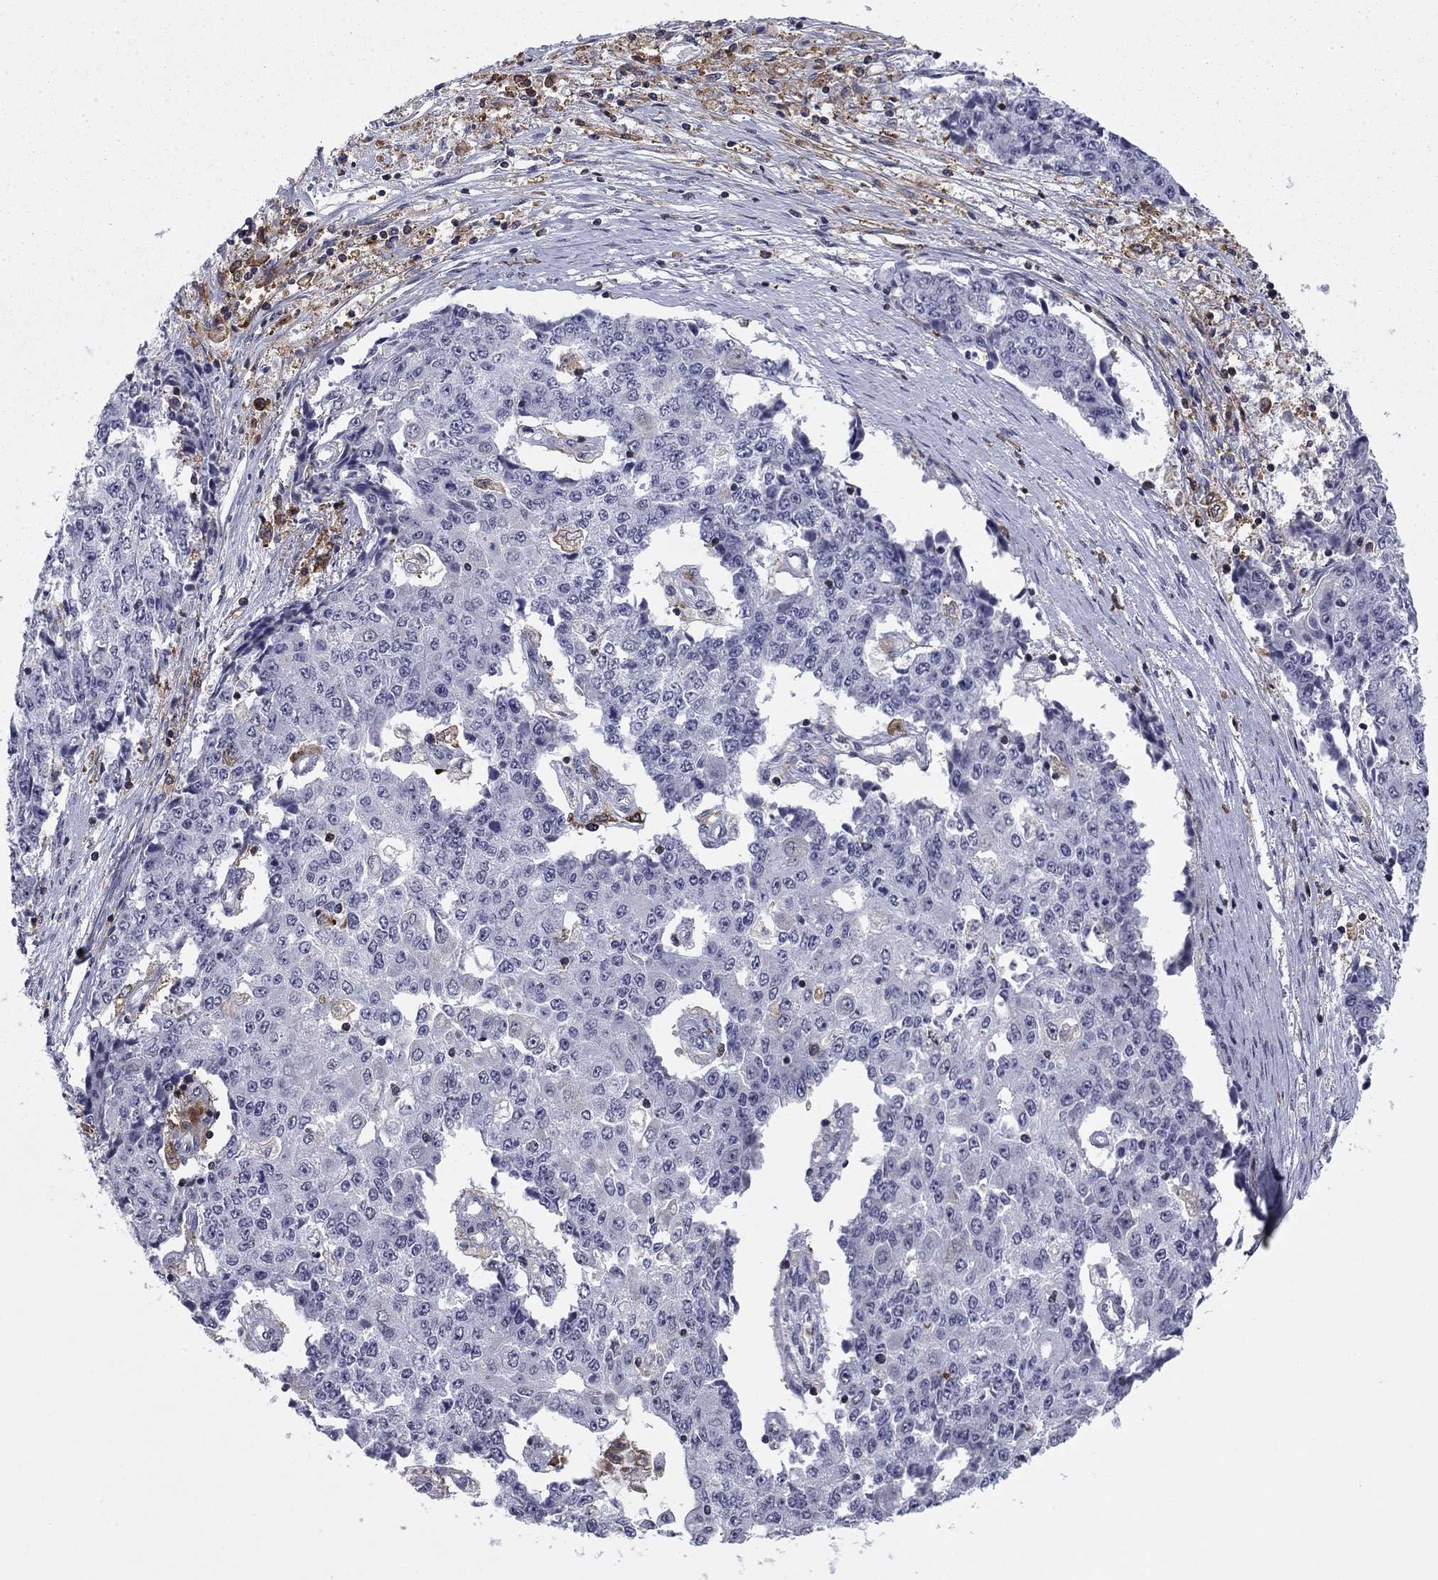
{"staining": {"intensity": "negative", "quantity": "none", "location": "none"}, "tissue": "ovarian cancer", "cell_type": "Tumor cells", "image_type": "cancer", "snomed": [{"axis": "morphology", "description": "Carcinoma, endometroid"}, {"axis": "topography", "description": "Ovary"}], "caption": "There is no significant staining in tumor cells of endometroid carcinoma (ovarian).", "gene": "PLCB2", "patient": {"sex": "female", "age": 42}}